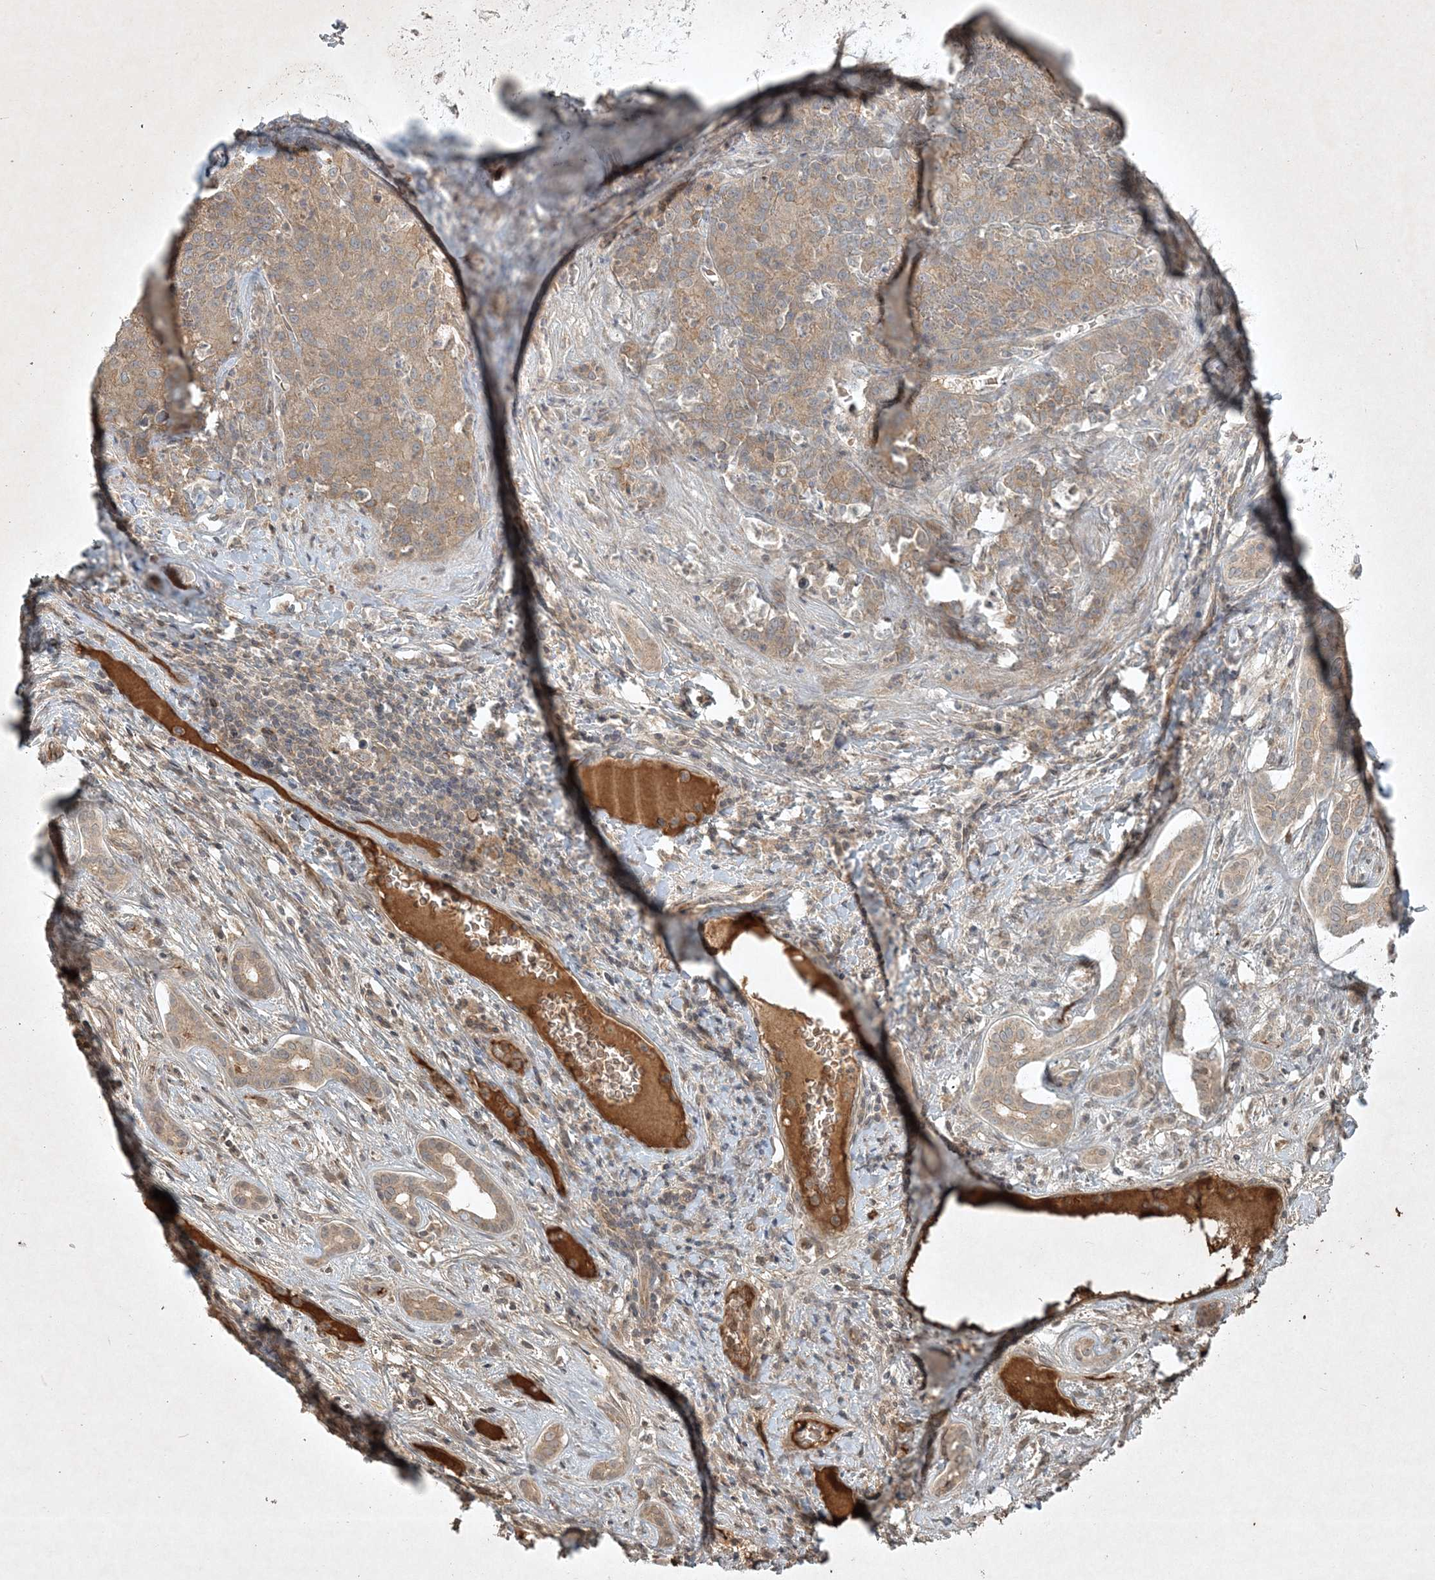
{"staining": {"intensity": "weak", "quantity": "<25%", "location": "cytoplasmic/membranous"}, "tissue": "liver cancer", "cell_type": "Tumor cells", "image_type": "cancer", "snomed": [{"axis": "morphology", "description": "Carcinoma, Hepatocellular, NOS"}, {"axis": "topography", "description": "Liver"}], "caption": "An immunohistochemistry (IHC) histopathology image of liver hepatocellular carcinoma is shown. There is no staining in tumor cells of liver hepatocellular carcinoma.", "gene": "TNFAIP6", "patient": {"sex": "male", "age": 65}}